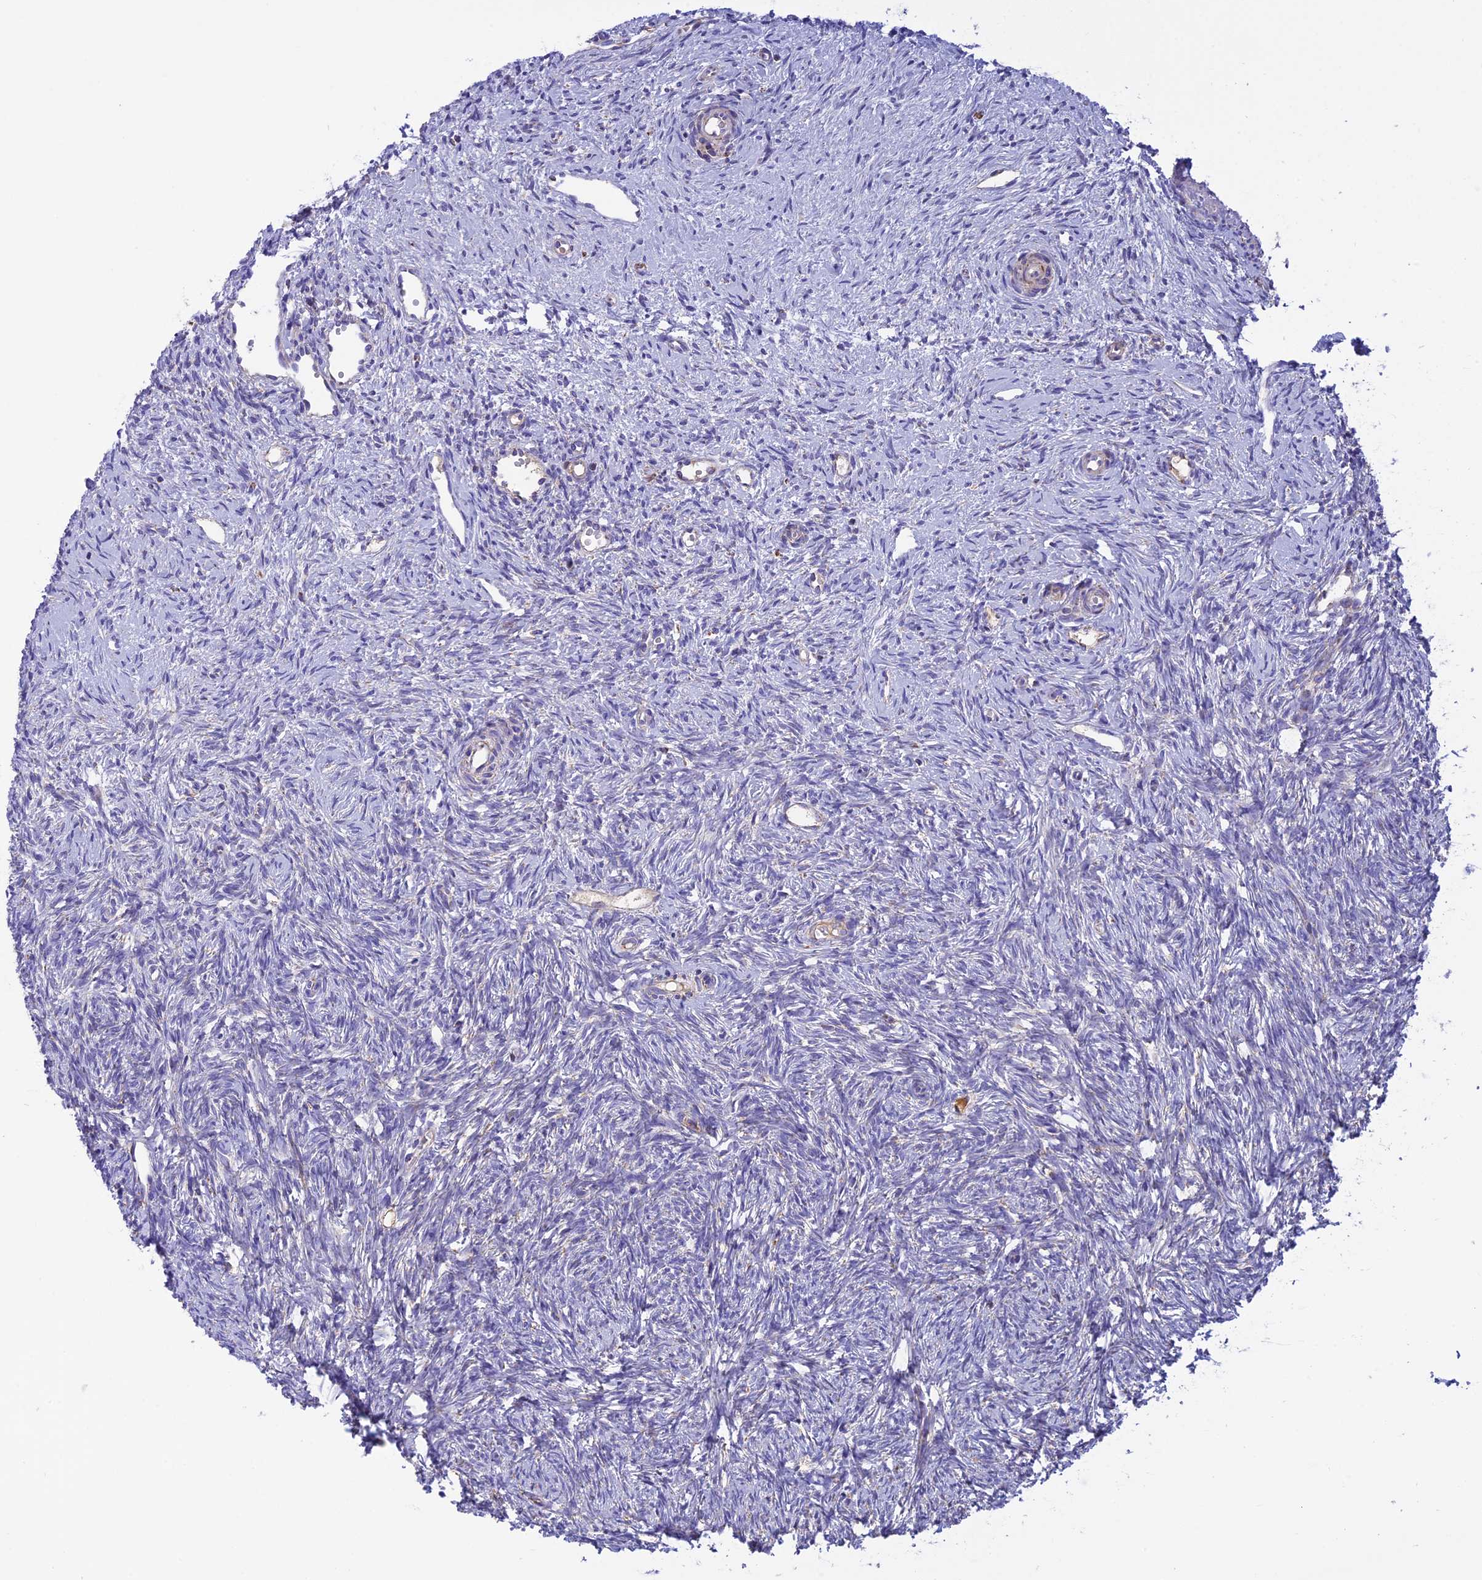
{"staining": {"intensity": "negative", "quantity": "none", "location": "none"}, "tissue": "ovary", "cell_type": "Ovarian stroma cells", "image_type": "normal", "snomed": [{"axis": "morphology", "description": "Normal tissue, NOS"}, {"axis": "topography", "description": "Ovary"}], "caption": "Protein analysis of benign ovary reveals no significant staining in ovarian stroma cells.", "gene": "KCNG1", "patient": {"sex": "female", "age": 51}}